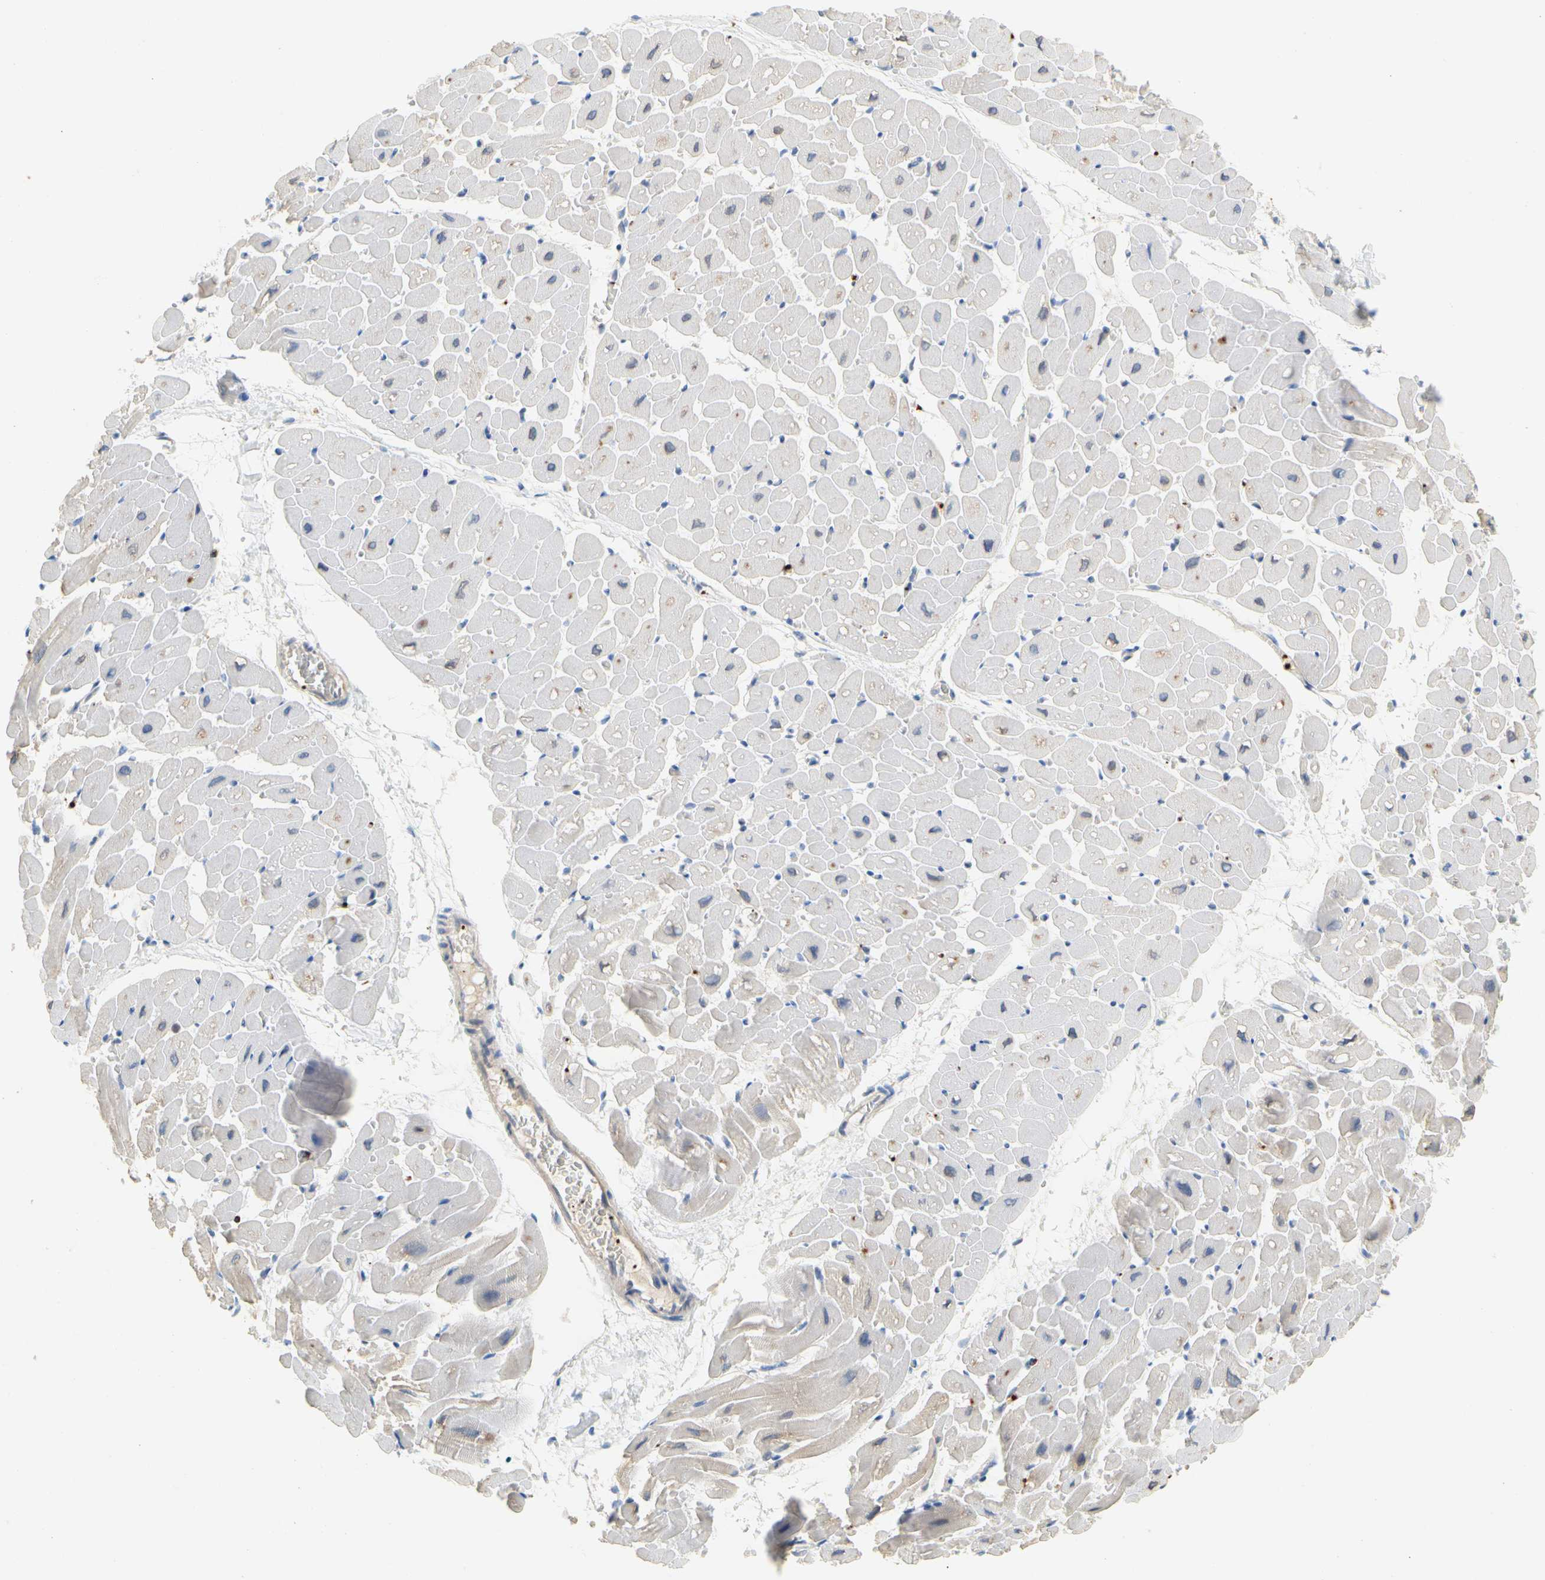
{"staining": {"intensity": "moderate", "quantity": "<25%", "location": "cytoplasmic/membranous"}, "tissue": "heart muscle", "cell_type": "Cardiomyocytes", "image_type": "normal", "snomed": [{"axis": "morphology", "description": "Normal tissue, NOS"}, {"axis": "topography", "description": "Heart"}], "caption": "A micrograph of heart muscle stained for a protein demonstrates moderate cytoplasmic/membranous brown staining in cardiomyocytes. The staining was performed using DAB to visualize the protein expression in brown, while the nuclei were stained in blue with hematoxylin (Magnification: 20x).", "gene": "ENSG00000288796", "patient": {"sex": "male", "age": 45}}